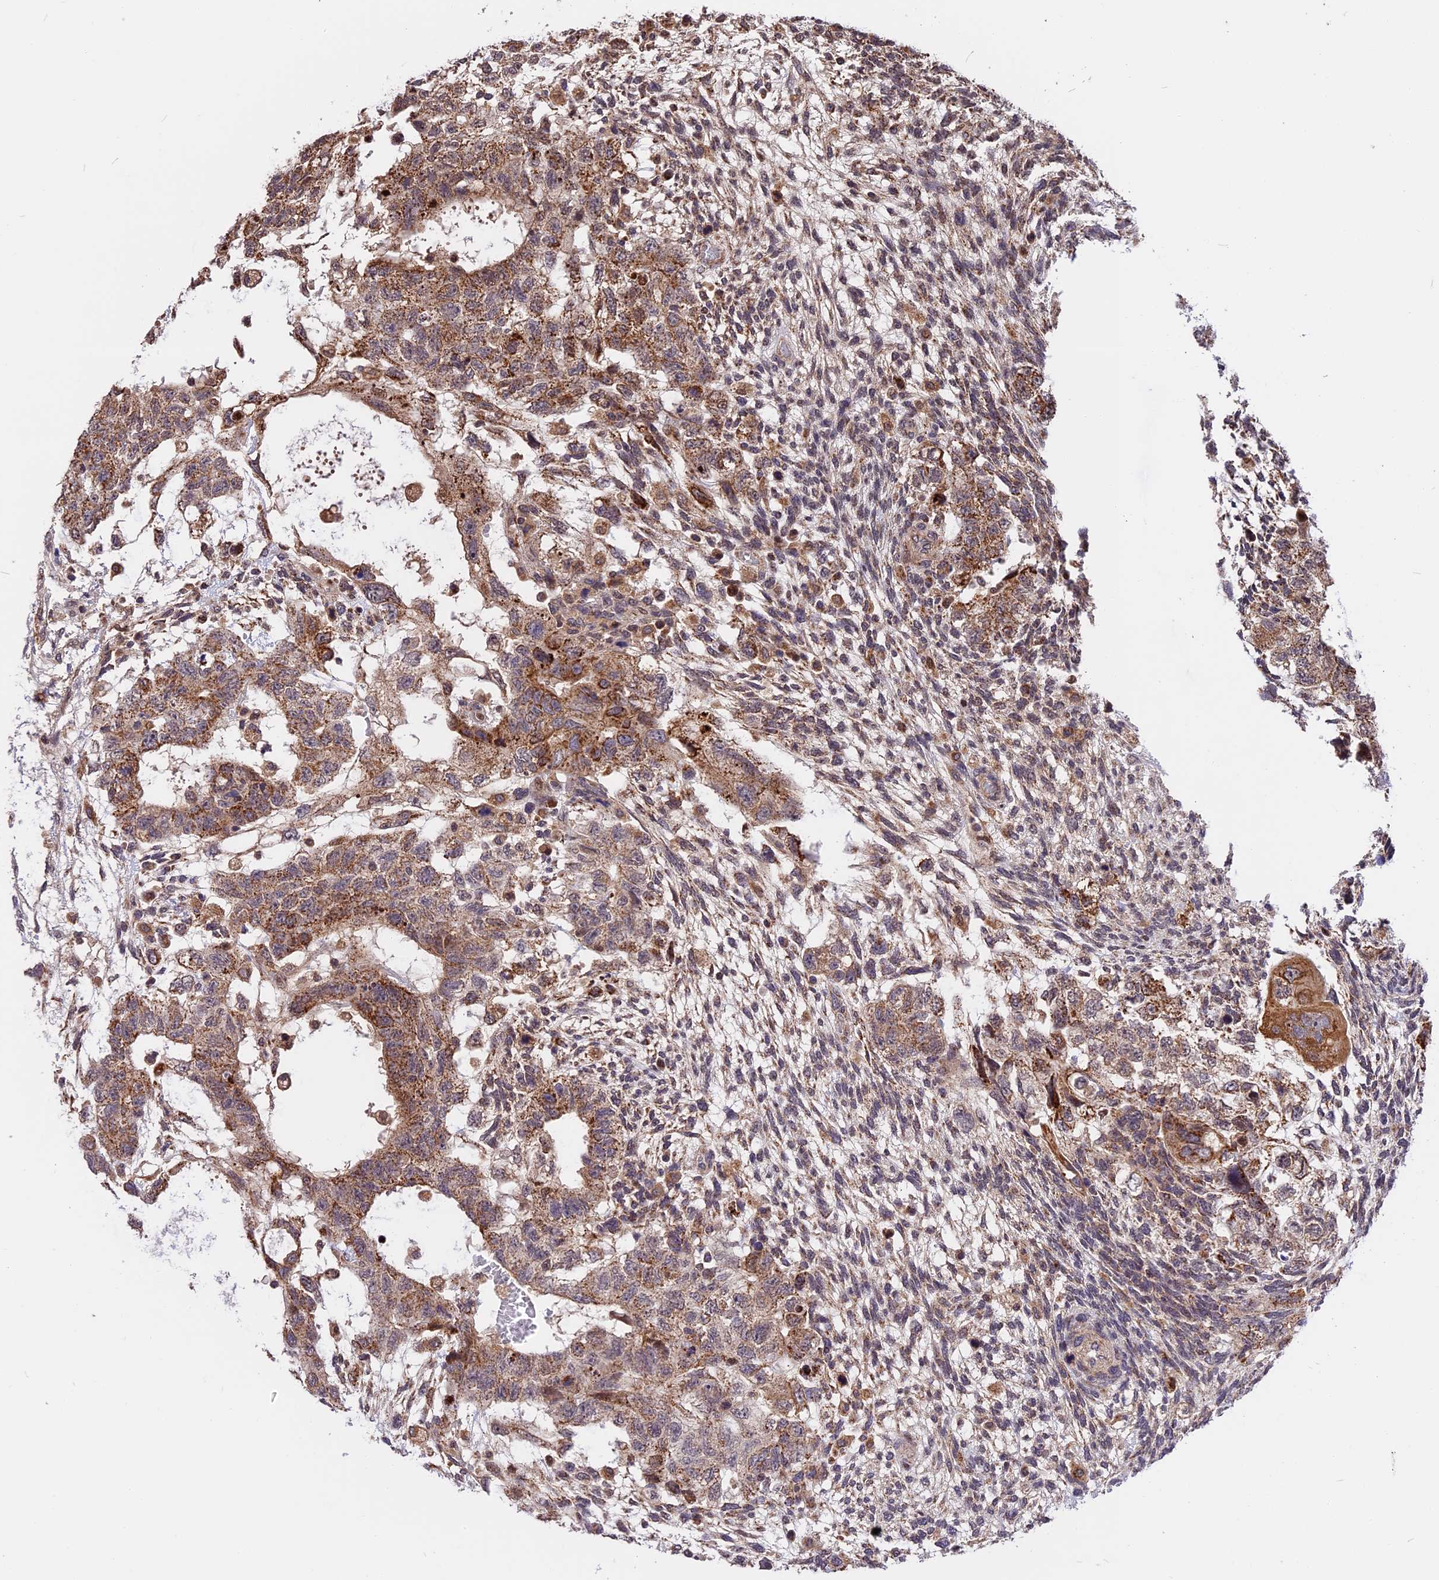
{"staining": {"intensity": "moderate", "quantity": ">75%", "location": "cytoplasmic/membranous"}, "tissue": "testis cancer", "cell_type": "Tumor cells", "image_type": "cancer", "snomed": [{"axis": "morphology", "description": "Normal tissue, NOS"}, {"axis": "morphology", "description": "Carcinoma, Embryonal, NOS"}, {"axis": "topography", "description": "Testis"}], "caption": "The image displays a brown stain indicating the presence of a protein in the cytoplasmic/membranous of tumor cells in testis cancer (embryonal carcinoma).", "gene": "RERGL", "patient": {"sex": "male", "age": 36}}